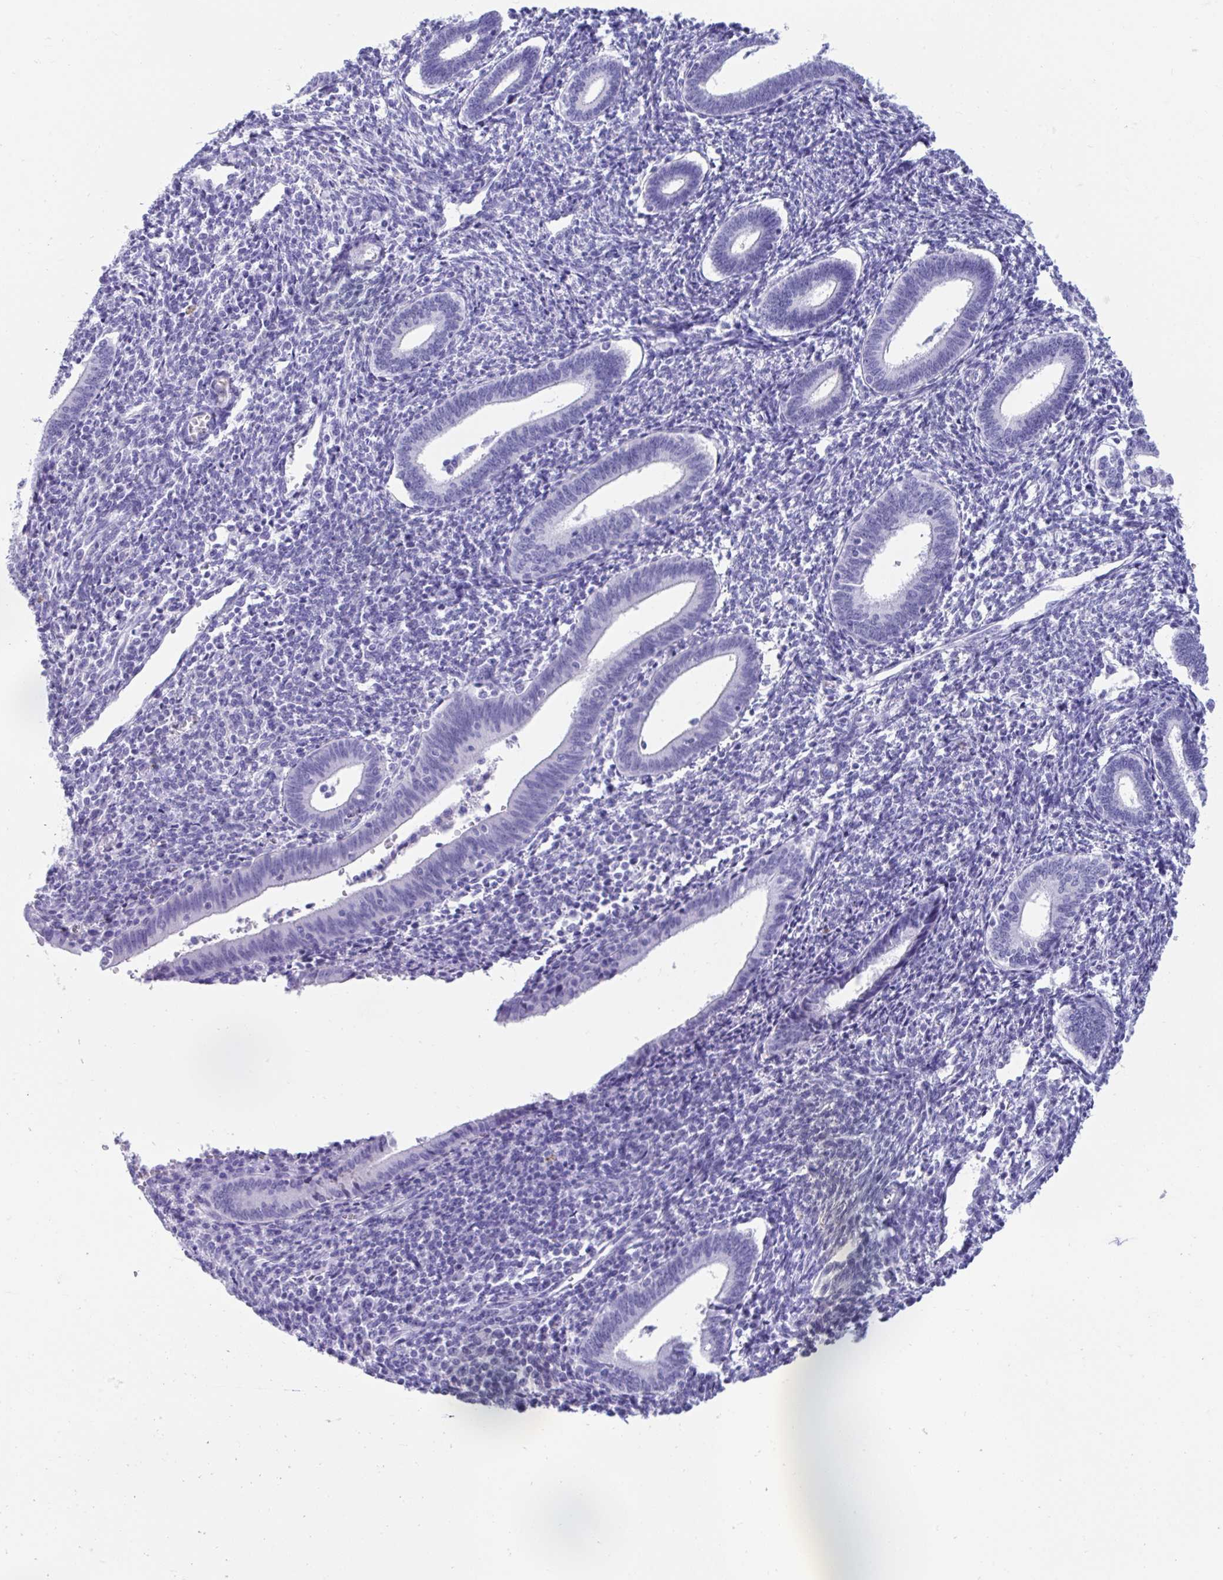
{"staining": {"intensity": "negative", "quantity": "none", "location": "none"}, "tissue": "endometrium", "cell_type": "Cells in endometrial stroma", "image_type": "normal", "snomed": [{"axis": "morphology", "description": "Normal tissue, NOS"}, {"axis": "topography", "description": "Endometrium"}], "caption": "Protein analysis of normal endometrium exhibits no significant staining in cells in endometrial stroma. The staining was performed using DAB to visualize the protein expression in brown, while the nuclei were stained in blue with hematoxylin (Magnification: 20x).", "gene": "SMIM9", "patient": {"sex": "female", "age": 41}}